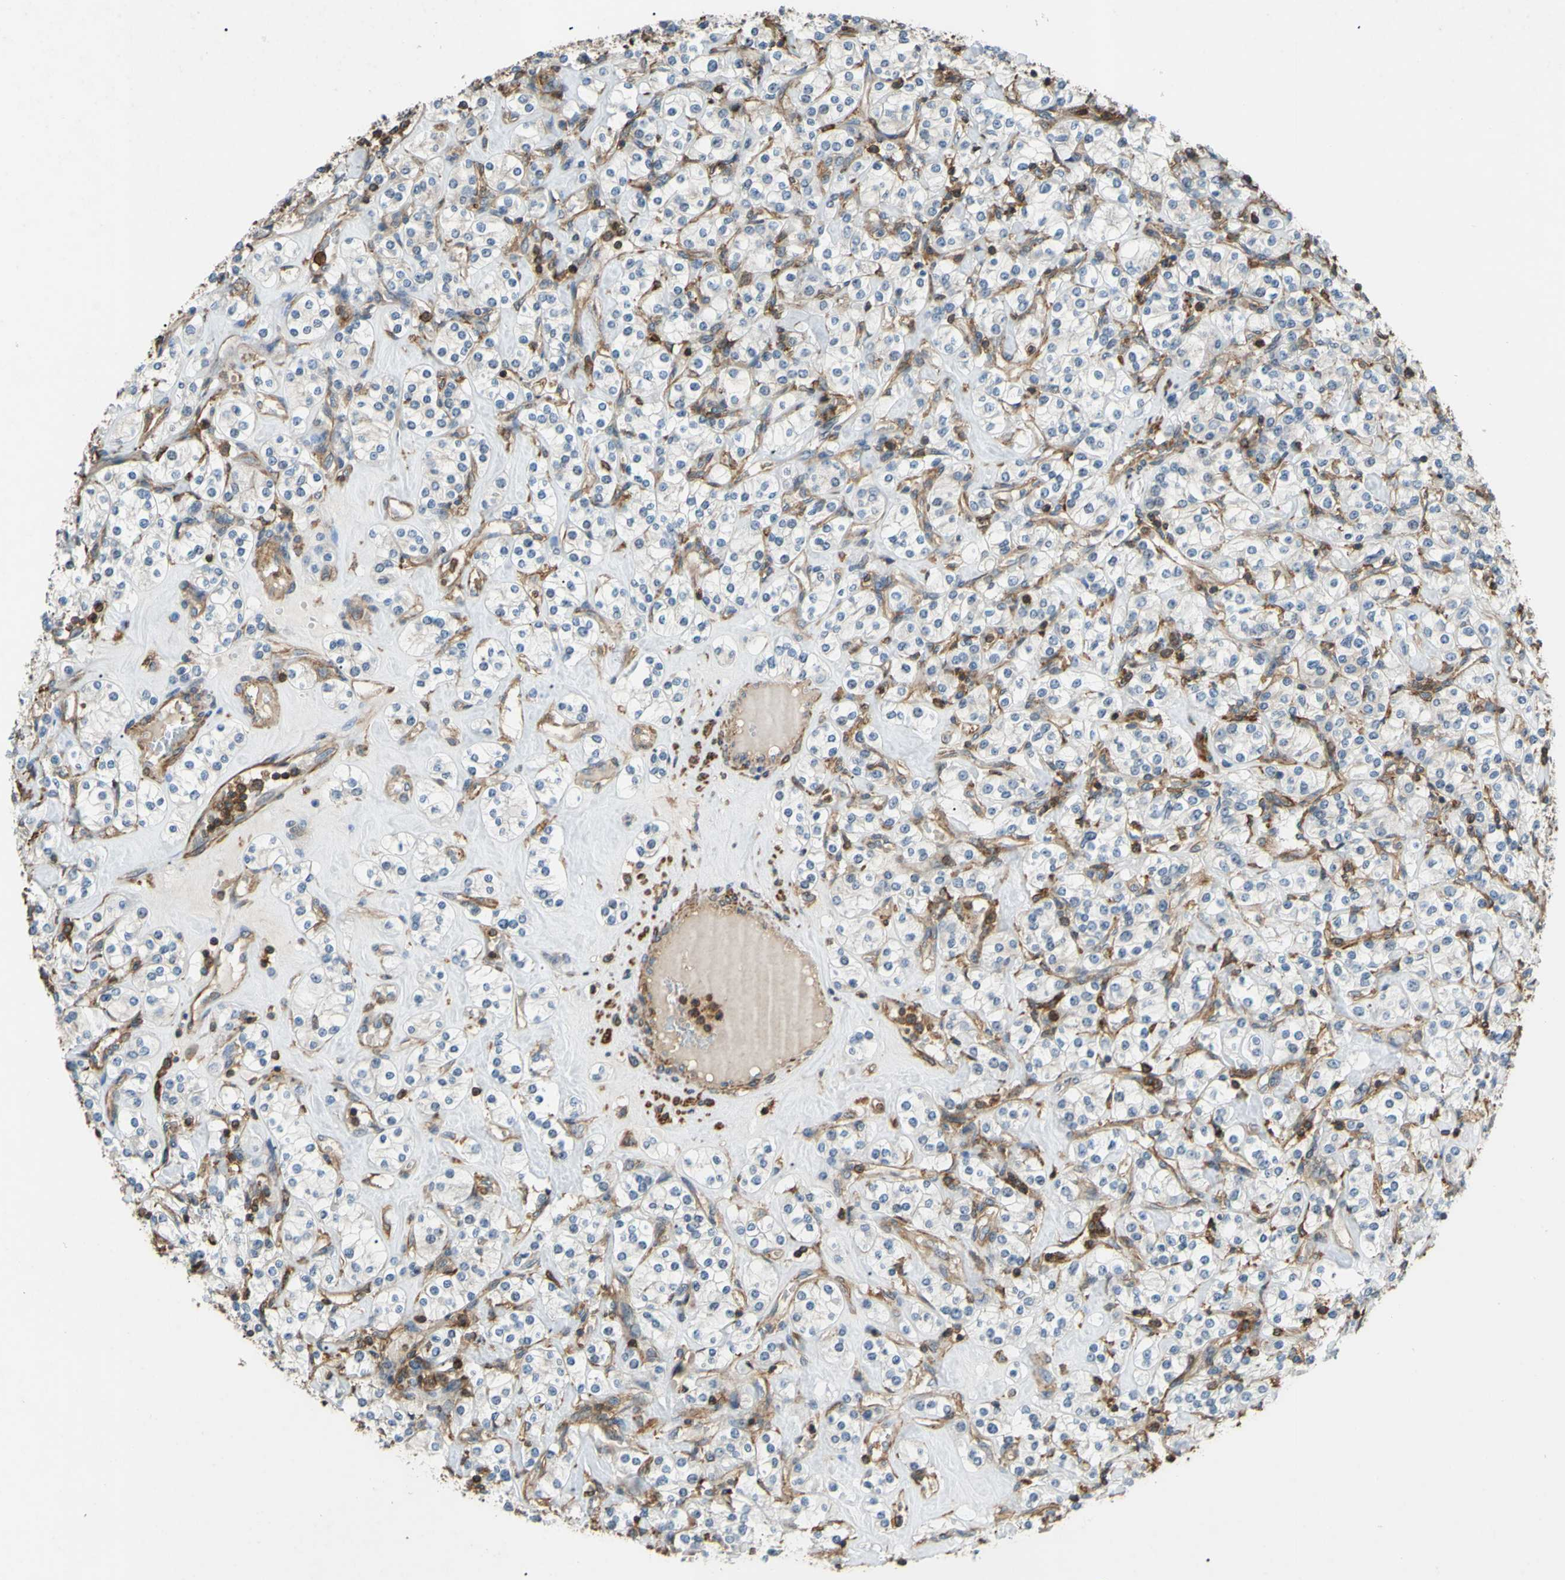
{"staining": {"intensity": "negative", "quantity": "none", "location": "none"}, "tissue": "renal cancer", "cell_type": "Tumor cells", "image_type": "cancer", "snomed": [{"axis": "morphology", "description": "Adenocarcinoma, NOS"}, {"axis": "topography", "description": "Kidney"}], "caption": "This is an immunohistochemistry (IHC) photomicrograph of human renal cancer (adenocarcinoma). There is no positivity in tumor cells.", "gene": "ADD3", "patient": {"sex": "male", "age": 77}}